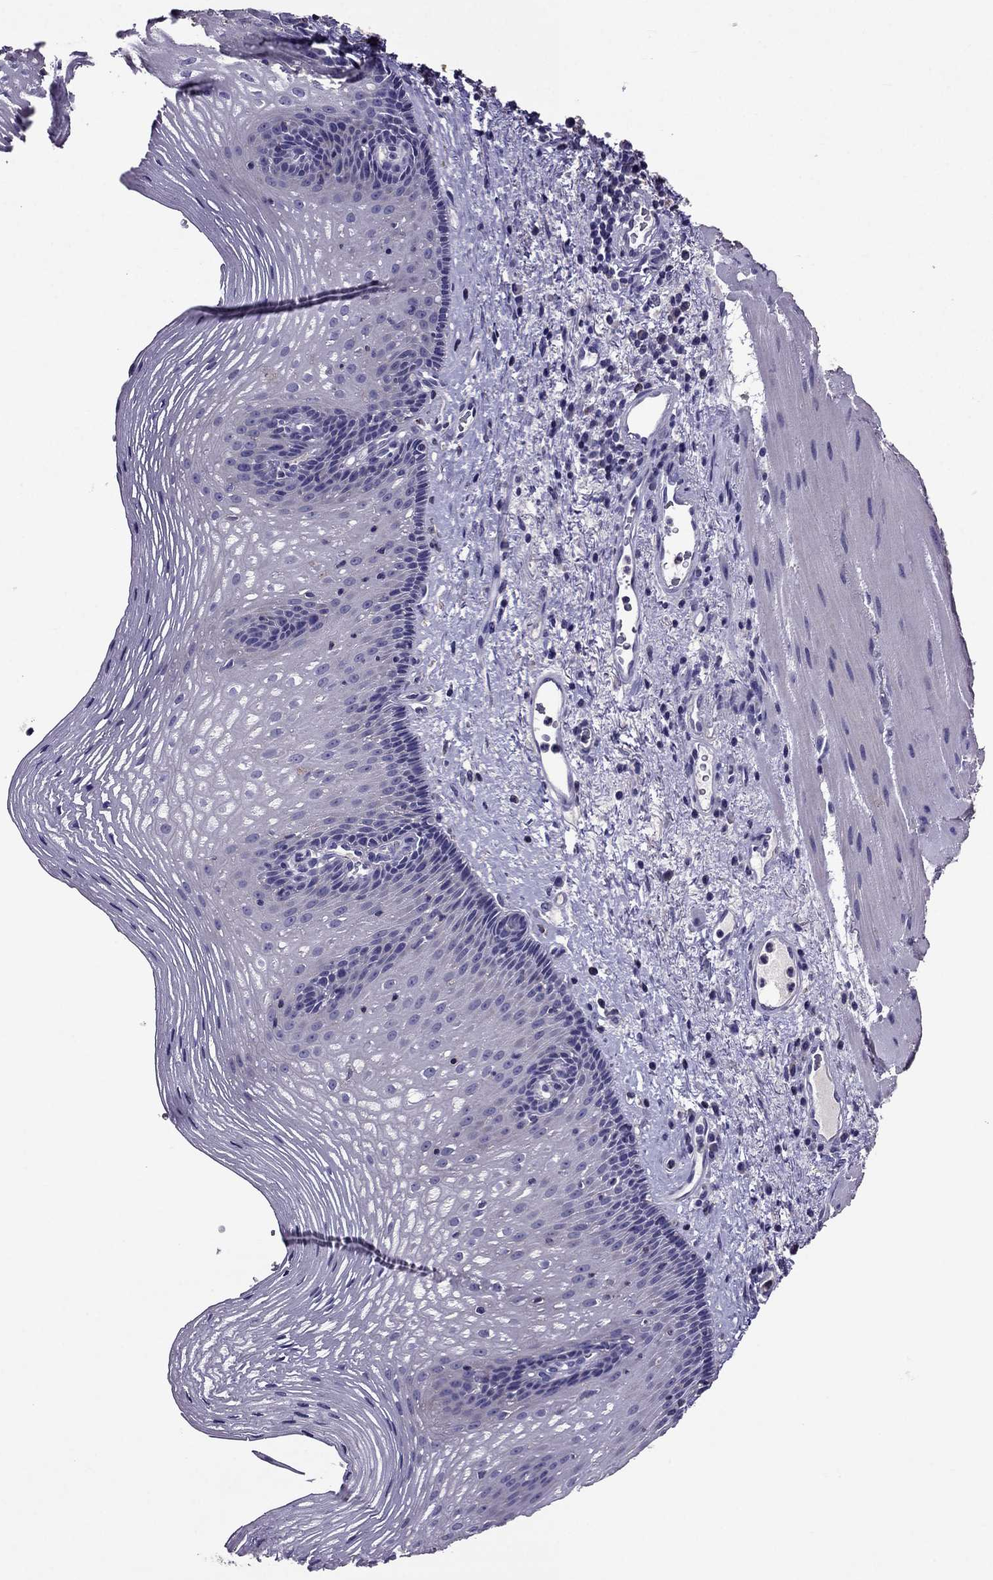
{"staining": {"intensity": "negative", "quantity": "none", "location": "none"}, "tissue": "esophagus", "cell_type": "Squamous epithelial cells", "image_type": "normal", "snomed": [{"axis": "morphology", "description": "Normal tissue, NOS"}, {"axis": "topography", "description": "Esophagus"}], "caption": "Benign esophagus was stained to show a protein in brown. There is no significant positivity in squamous epithelial cells.", "gene": "NKX3", "patient": {"sex": "male", "age": 76}}